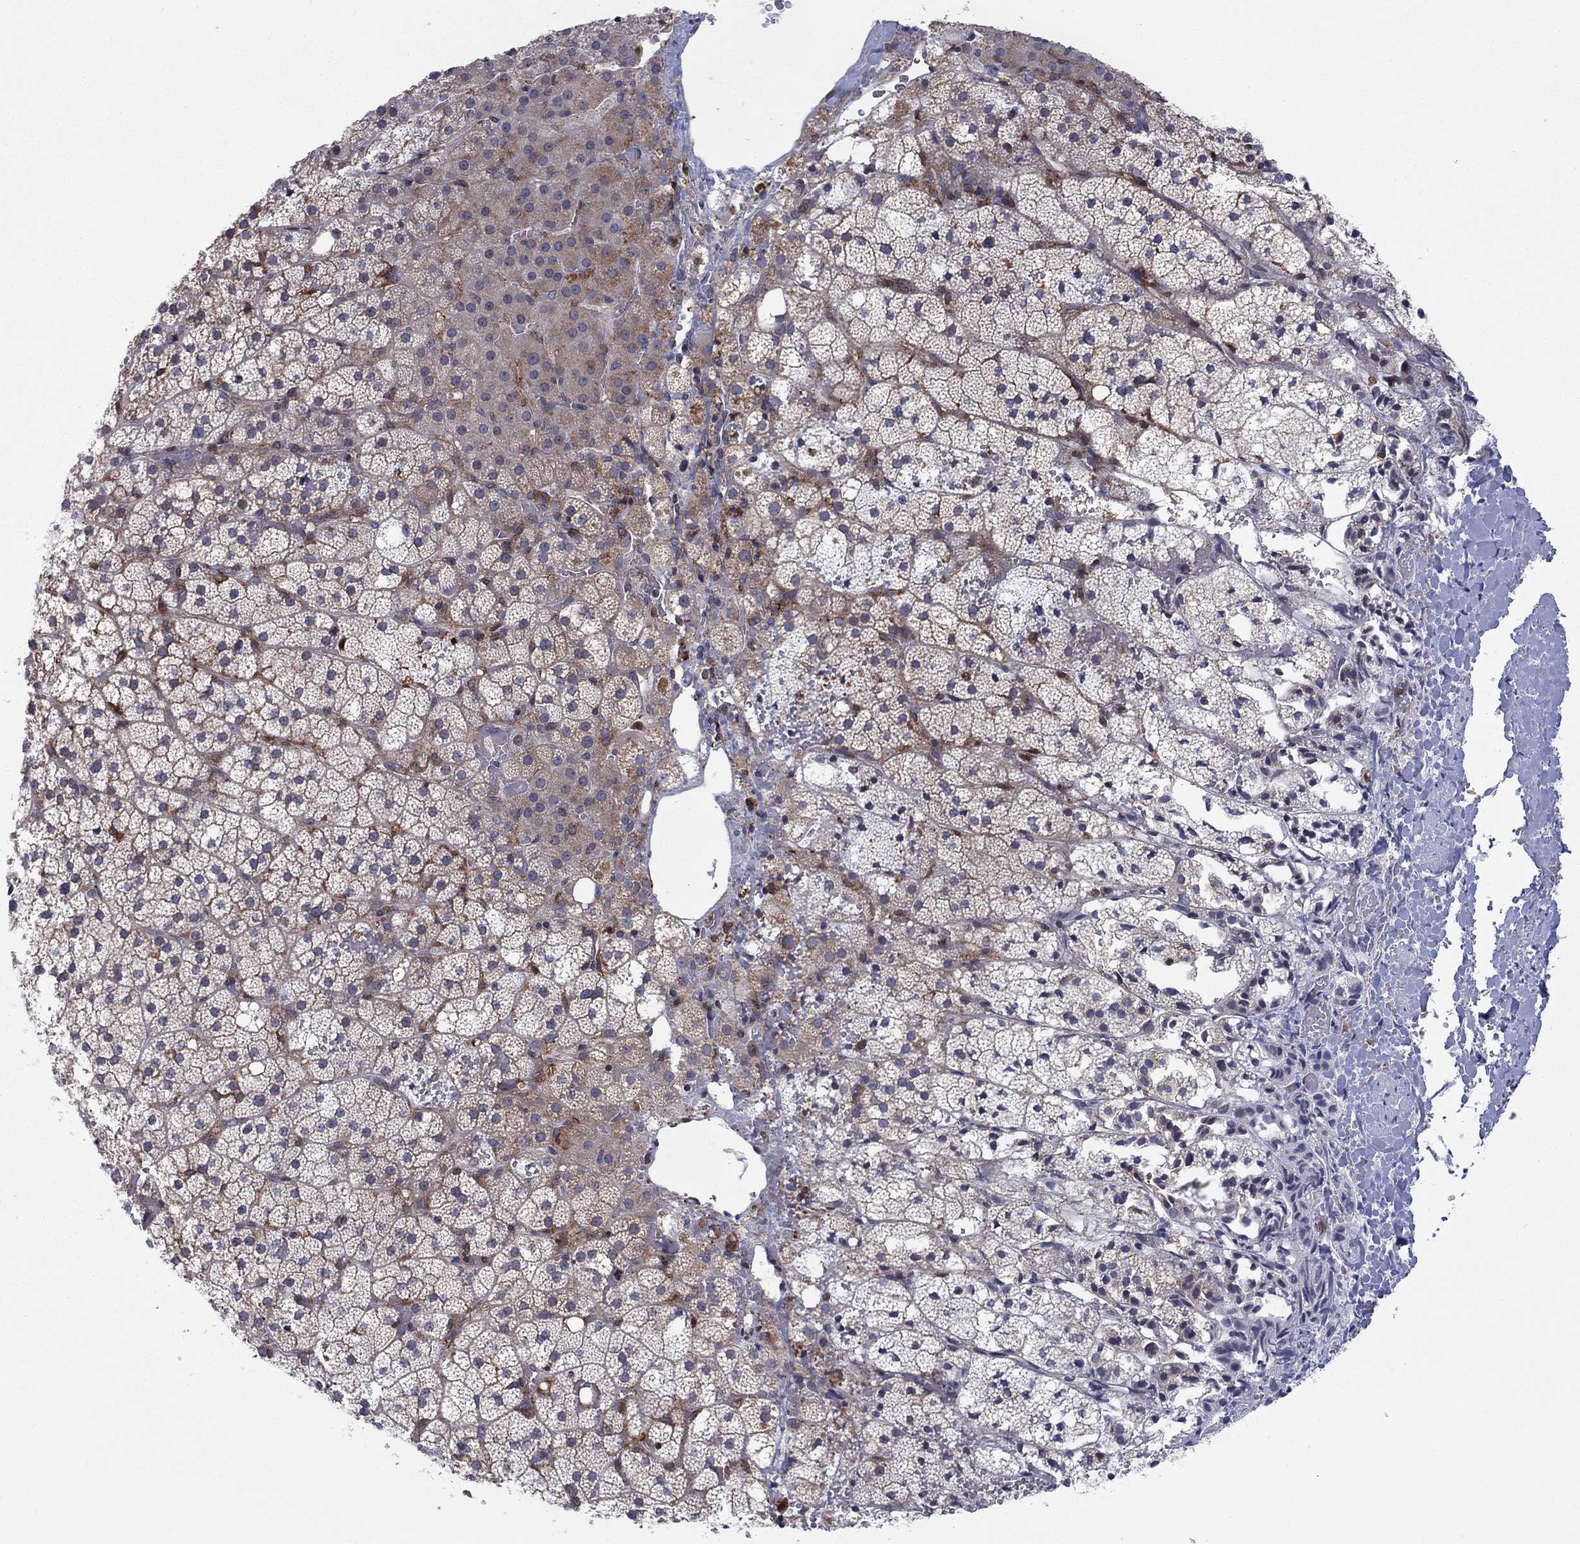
{"staining": {"intensity": "moderate", "quantity": "25%-75%", "location": "cytoplasmic/membranous"}, "tissue": "adrenal gland", "cell_type": "Glandular cells", "image_type": "normal", "snomed": [{"axis": "morphology", "description": "Normal tissue, NOS"}, {"axis": "topography", "description": "Adrenal gland"}], "caption": "Approximately 25%-75% of glandular cells in unremarkable human adrenal gland reveal moderate cytoplasmic/membranous protein expression as visualized by brown immunohistochemical staining.", "gene": "ZNHIT3", "patient": {"sex": "male", "age": 53}}